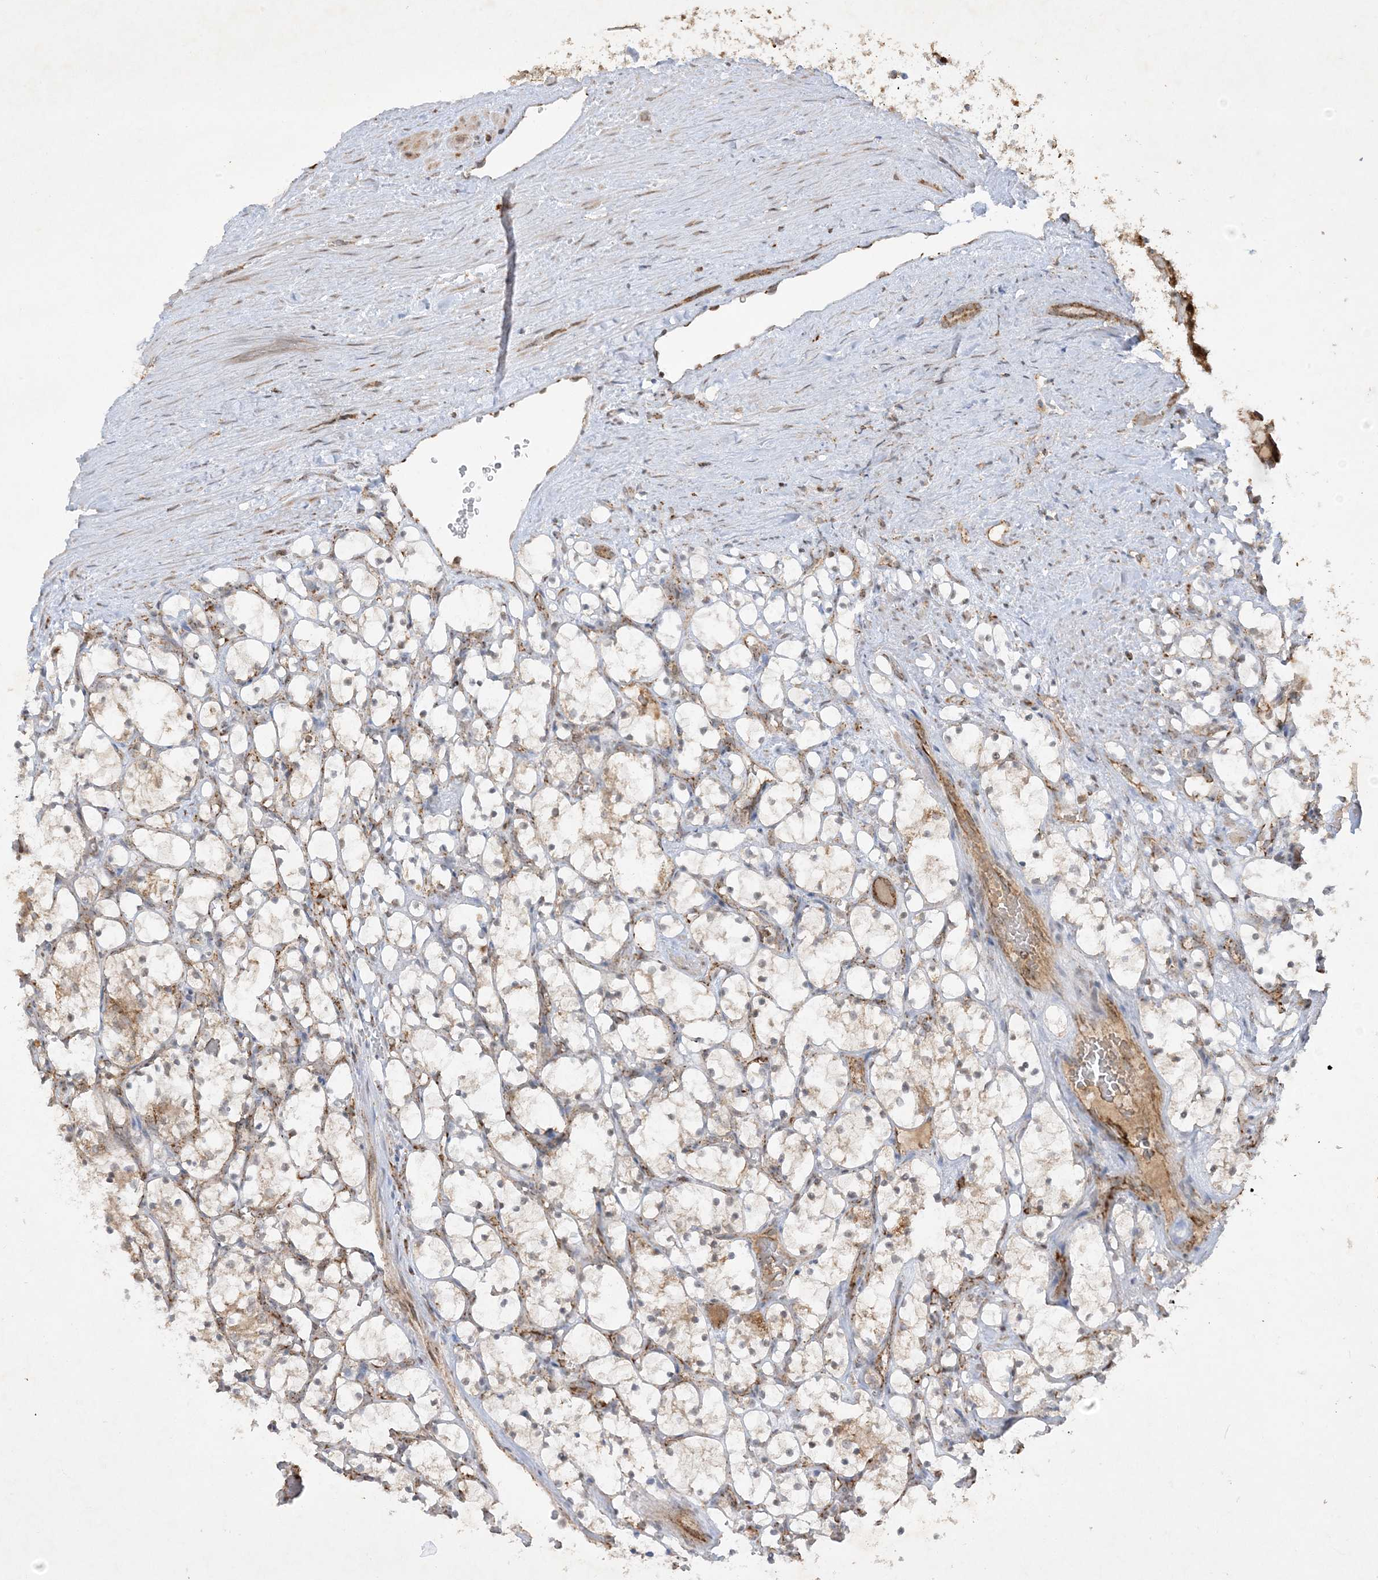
{"staining": {"intensity": "weak", "quantity": "<25%", "location": "cytoplasmic/membranous"}, "tissue": "renal cancer", "cell_type": "Tumor cells", "image_type": "cancer", "snomed": [{"axis": "morphology", "description": "Adenocarcinoma, NOS"}, {"axis": "topography", "description": "Kidney"}], "caption": "This histopathology image is of adenocarcinoma (renal) stained with IHC to label a protein in brown with the nuclei are counter-stained blue. There is no expression in tumor cells.", "gene": "NDUFAF3", "patient": {"sex": "female", "age": 69}}